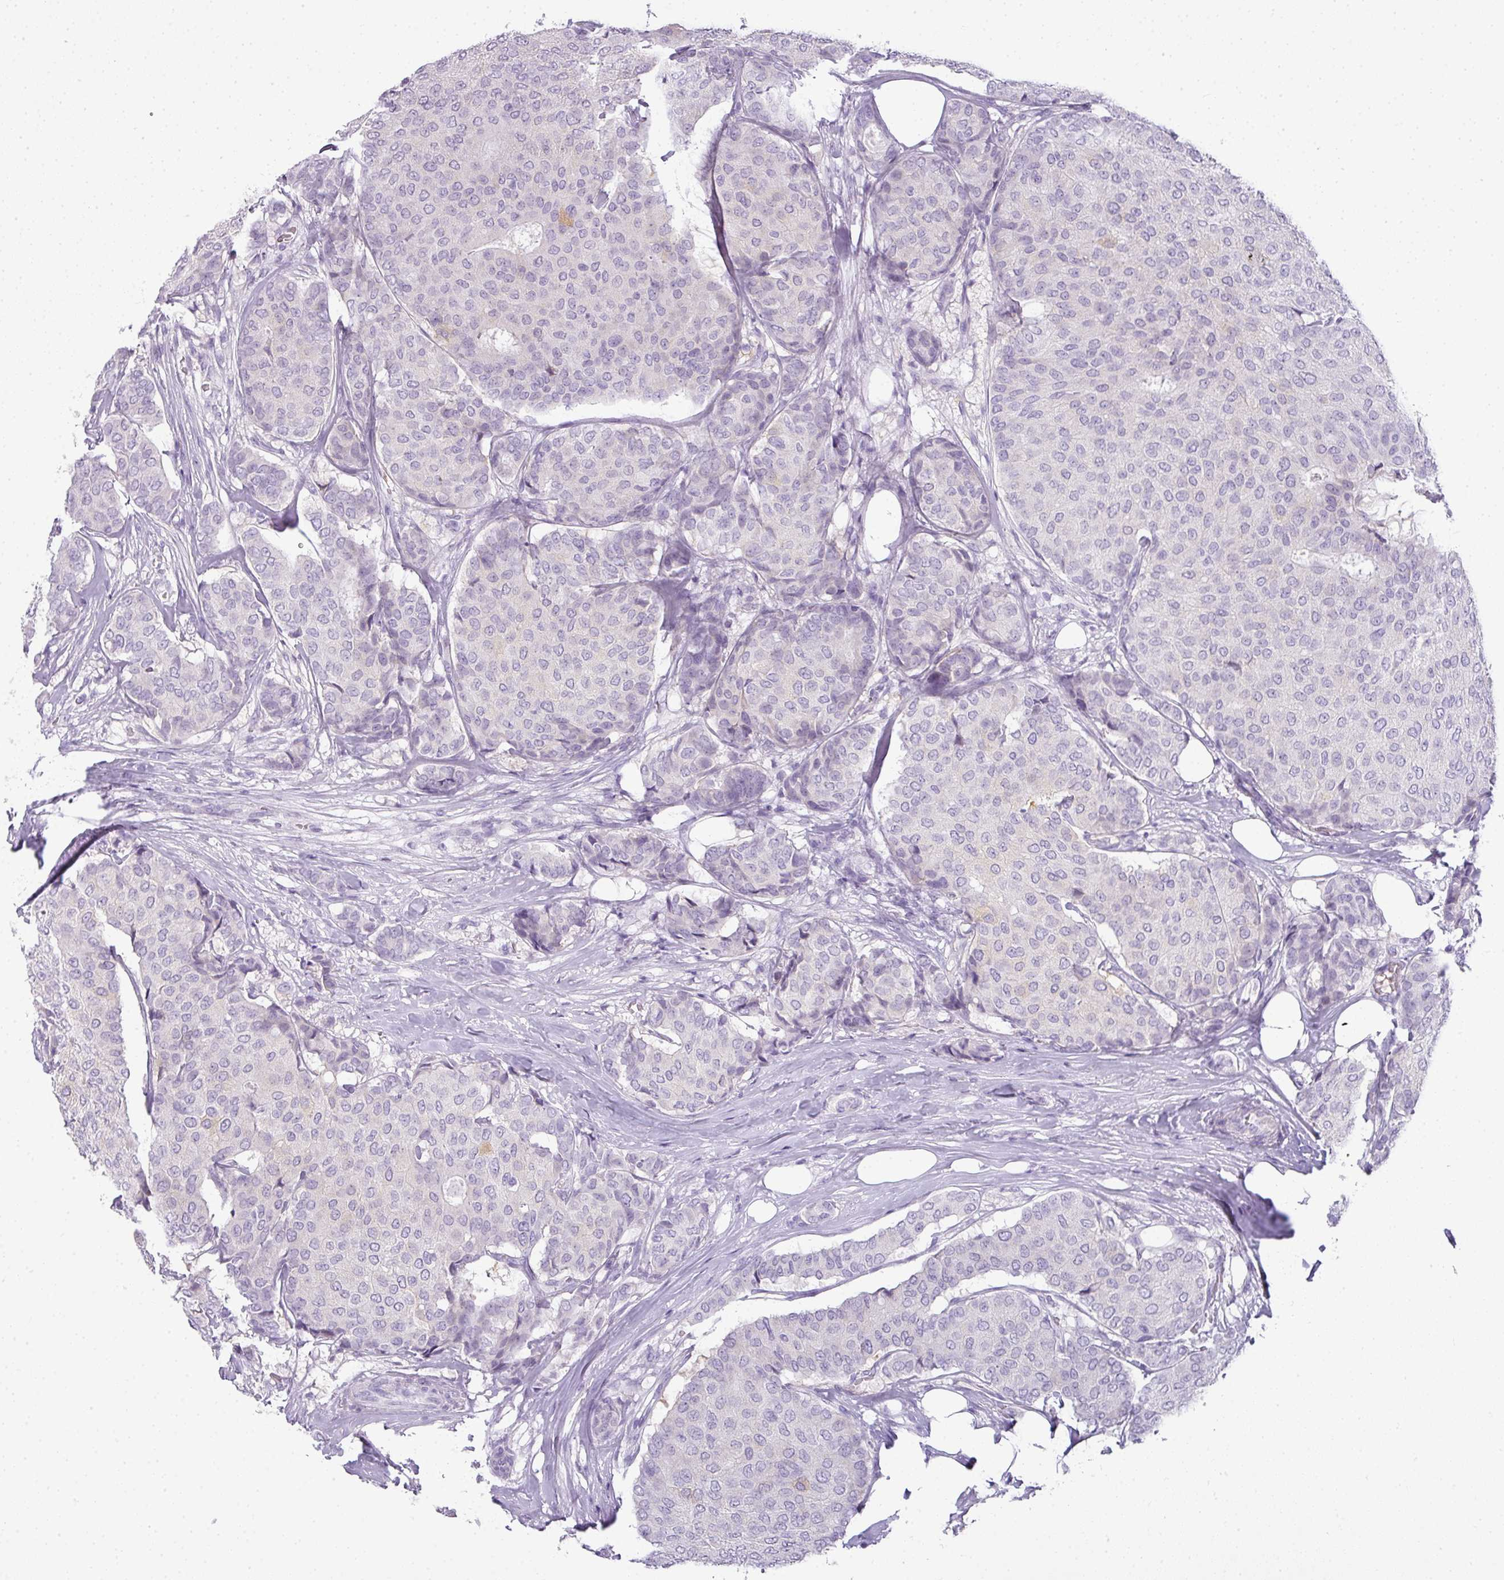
{"staining": {"intensity": "negative", "quantity": "none", "location": "none"}, "tissue": "breast cancer", "cell_type": "Tumor cells", "image_type": "cancer", "snomed": [{"axis": "morphology", "description": "Duct carcinoma"}, {"axis": "topography", "description": "Breast"}], "caption": "Infiltrating ductal carcinoma (breast) stained for a protein using IHC reveals no expression tumor cells.", "gene": "RBMY1F", "patient": {"sex": "female", "age": 75}}